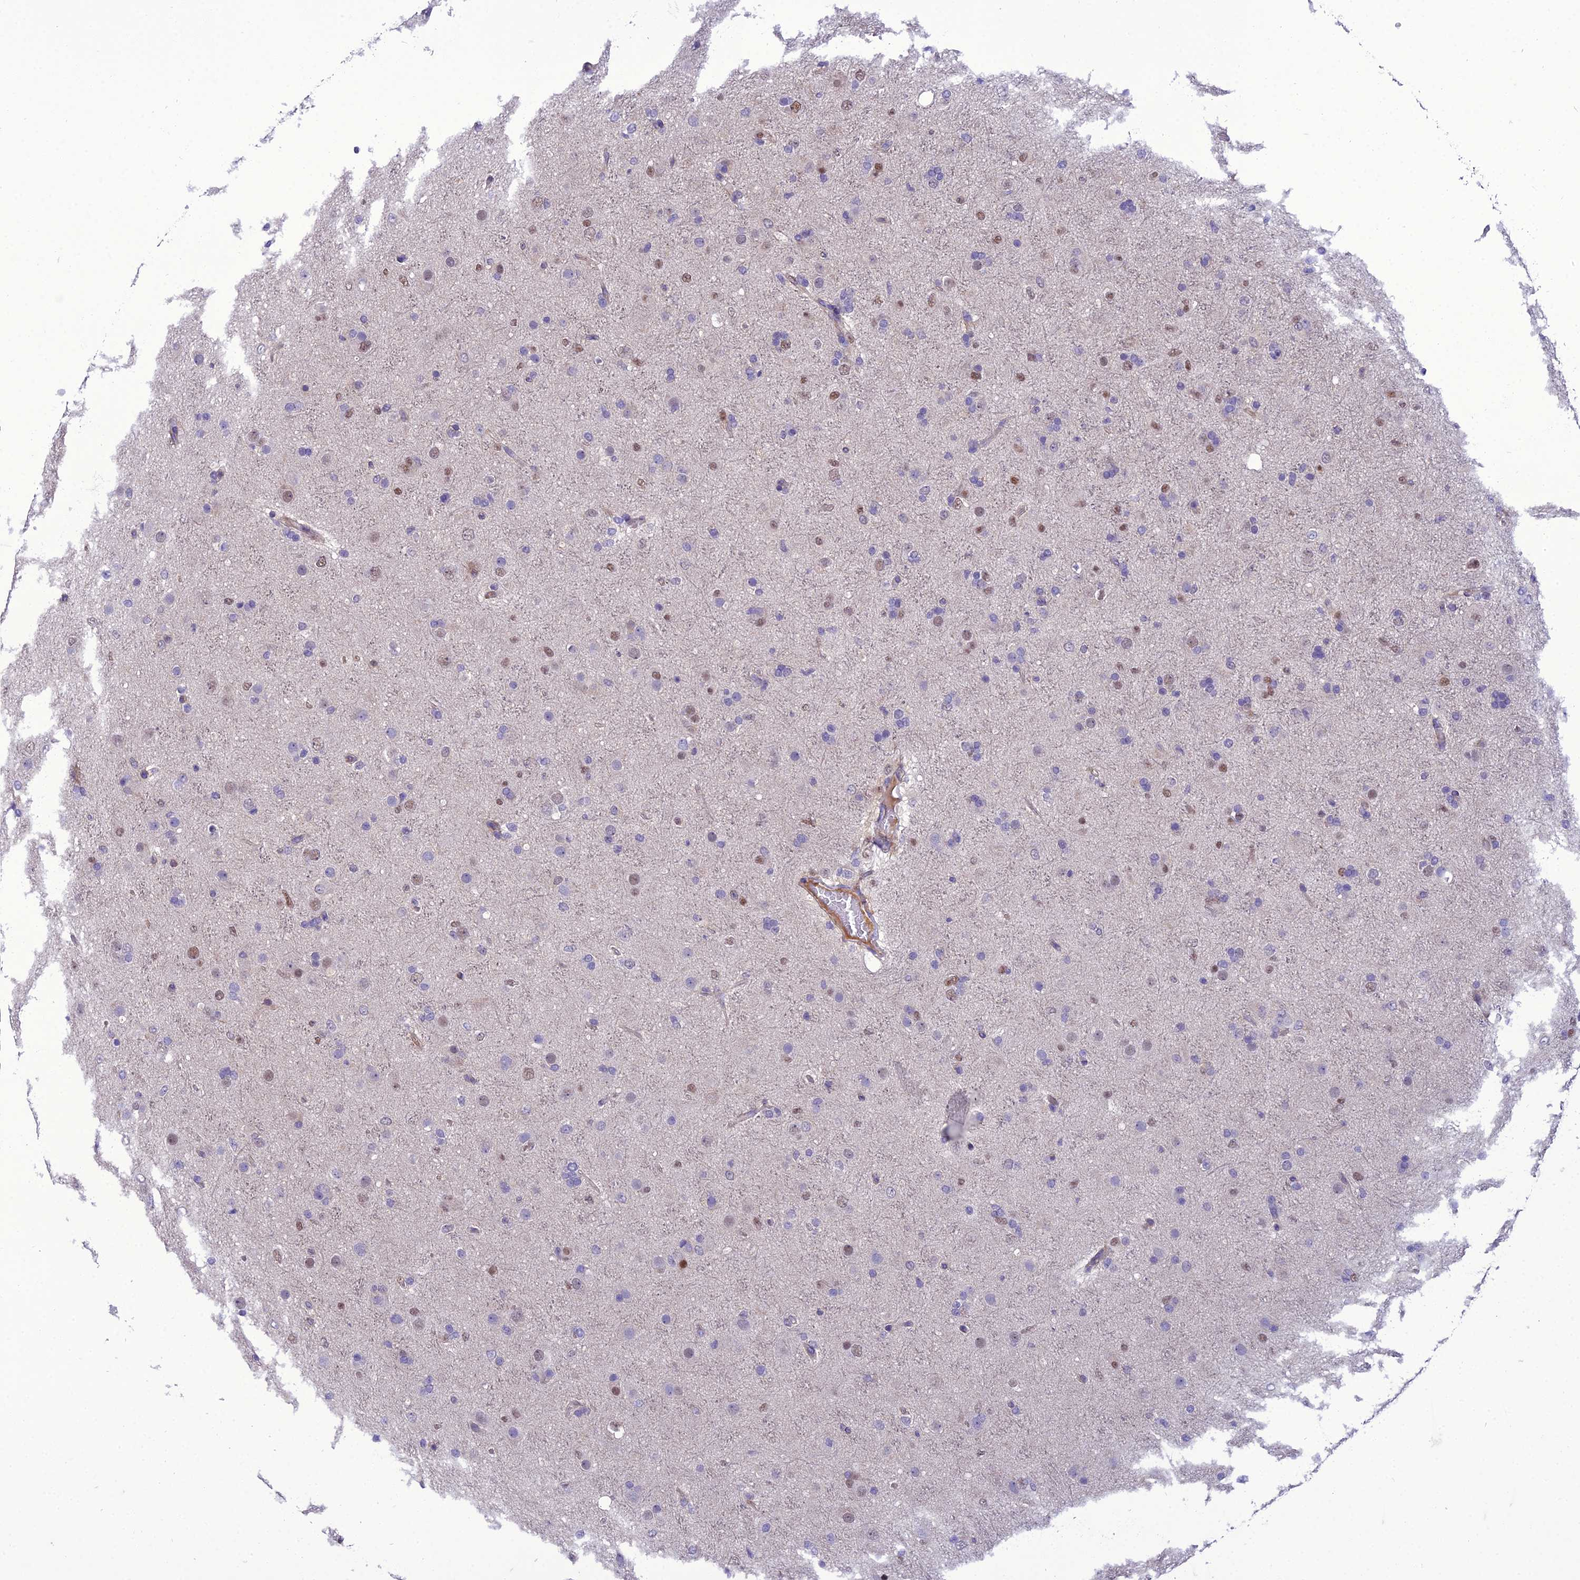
{"staining": {"intensity": "moderate", "quantity": "<25%", "location": "nuclear"}, "tissue": "glioma", "cell_type": "Tumor cells", "image_type": "cancer", "snomed": [{"axis": "morphology", "description": "Glioma, malignant, Low grade"}, {"axis": "topography", "description": "Brain"}], "caption": "Immunohistochemistry (IHC) photomicrograph of neoplastic tissue: glioma stained using immunohistochemistry shows low levels of moderate protein expression localized specifically in the nuclear of tumor cells, appearing as a nuclear brown color.", "gene": "GAB4", "patient": {"sex": "male", "age": 65}}